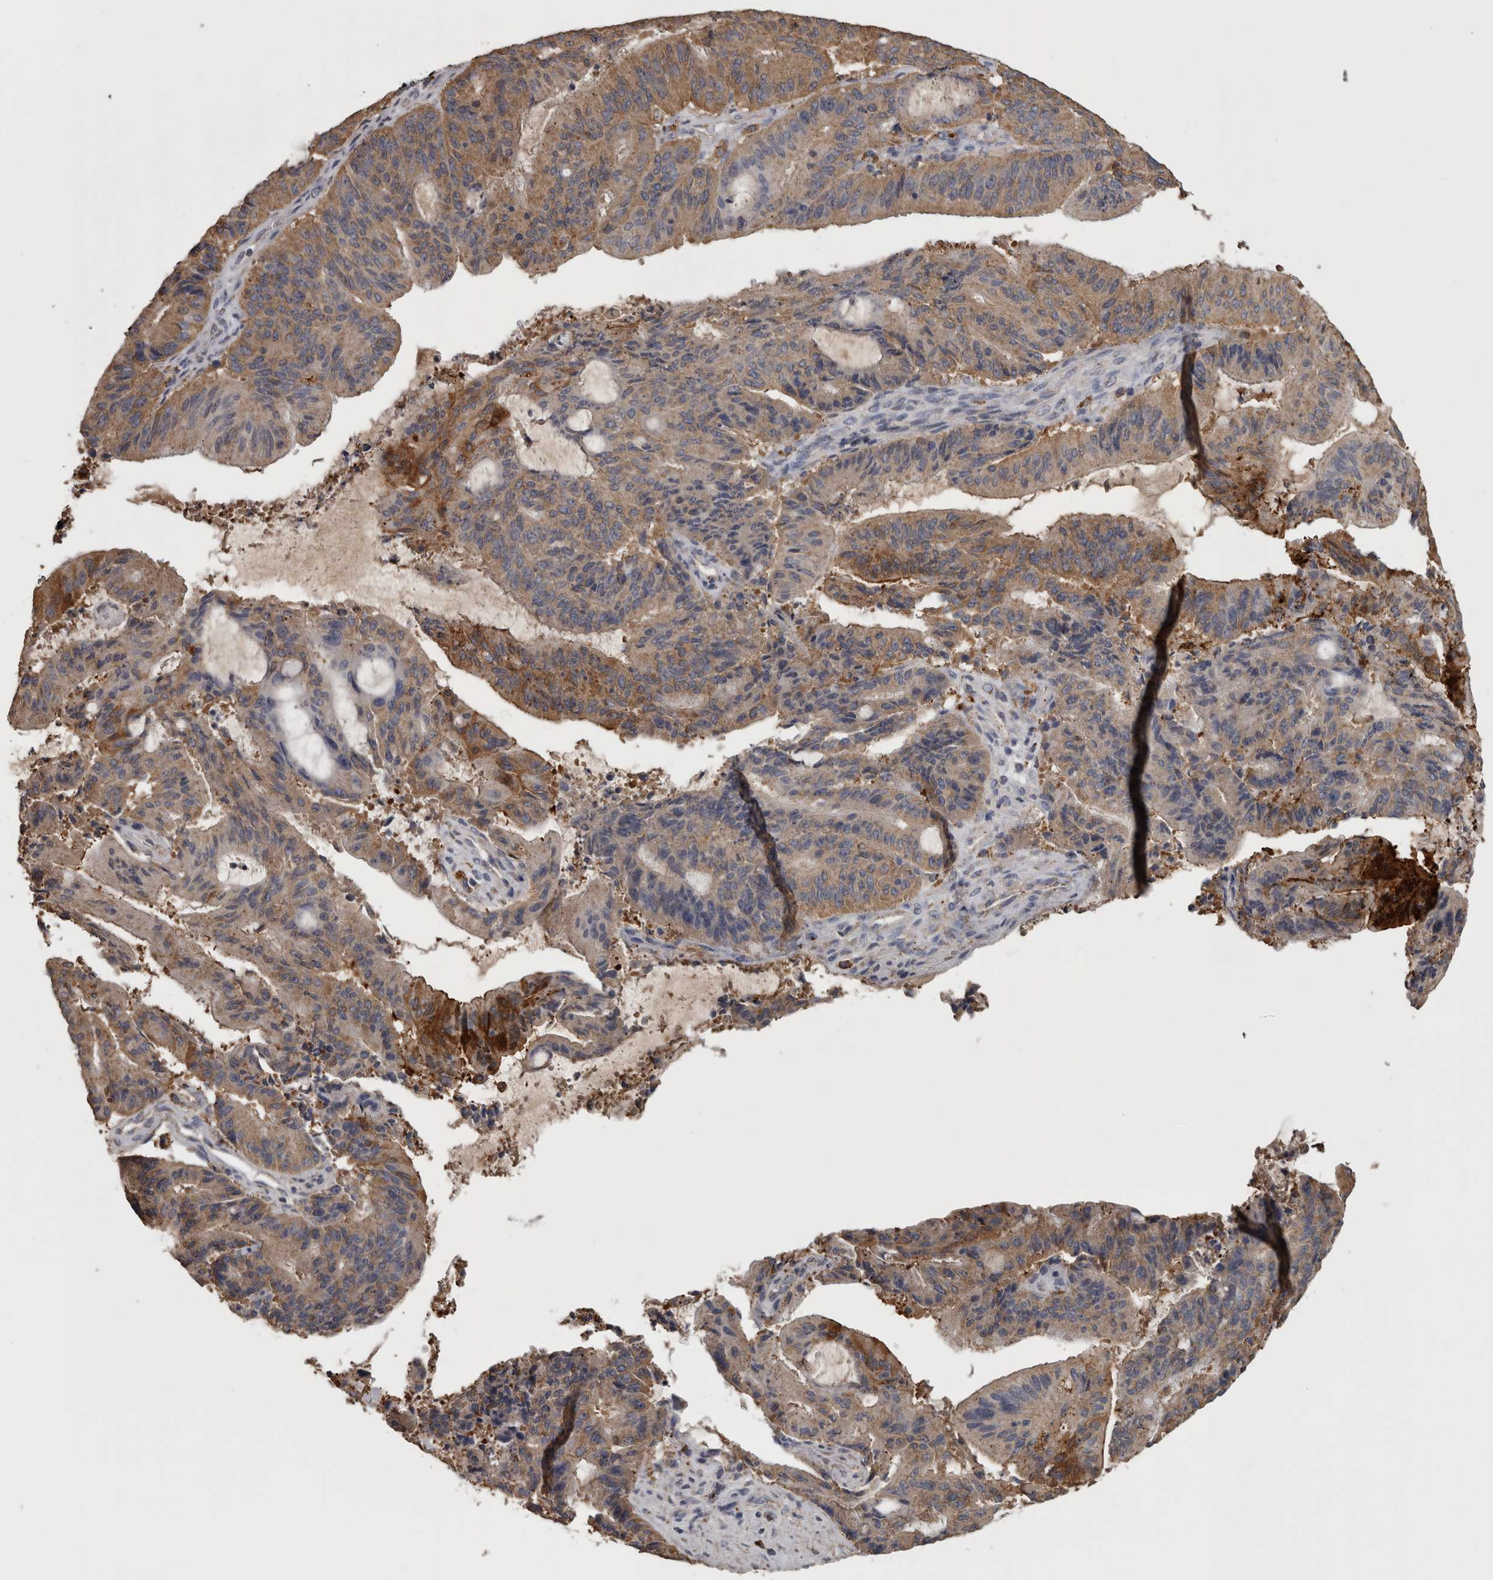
{"staining": {"intensity": "moderate", "quantity": ">75%", "location": "cytoplasmic/membranous"}, "tissue": "liver cancer", "cell_type": "Tumor cells", "image_type": "cancer", "snomed": [{"axis": "morphology", "description": "Normal tissue, NOS"}, {"axis": "morphology", "description": "Cholangiocarcinoma"}, {"axis": "topography", "description": "Liver"}, {"axis": "topography", "description": "Peripheral nerve tissue"}], "caption": "Liver cancer (cholangiocarcinoma) was stained to show a protein in brown. There is medium levels of moderate cytoplasmic/membranous staining in about >75% of tumor cells. Nuclei are stained in blue.", "gene": "FRK", "patient": {"sex": "female", "age": 73}}